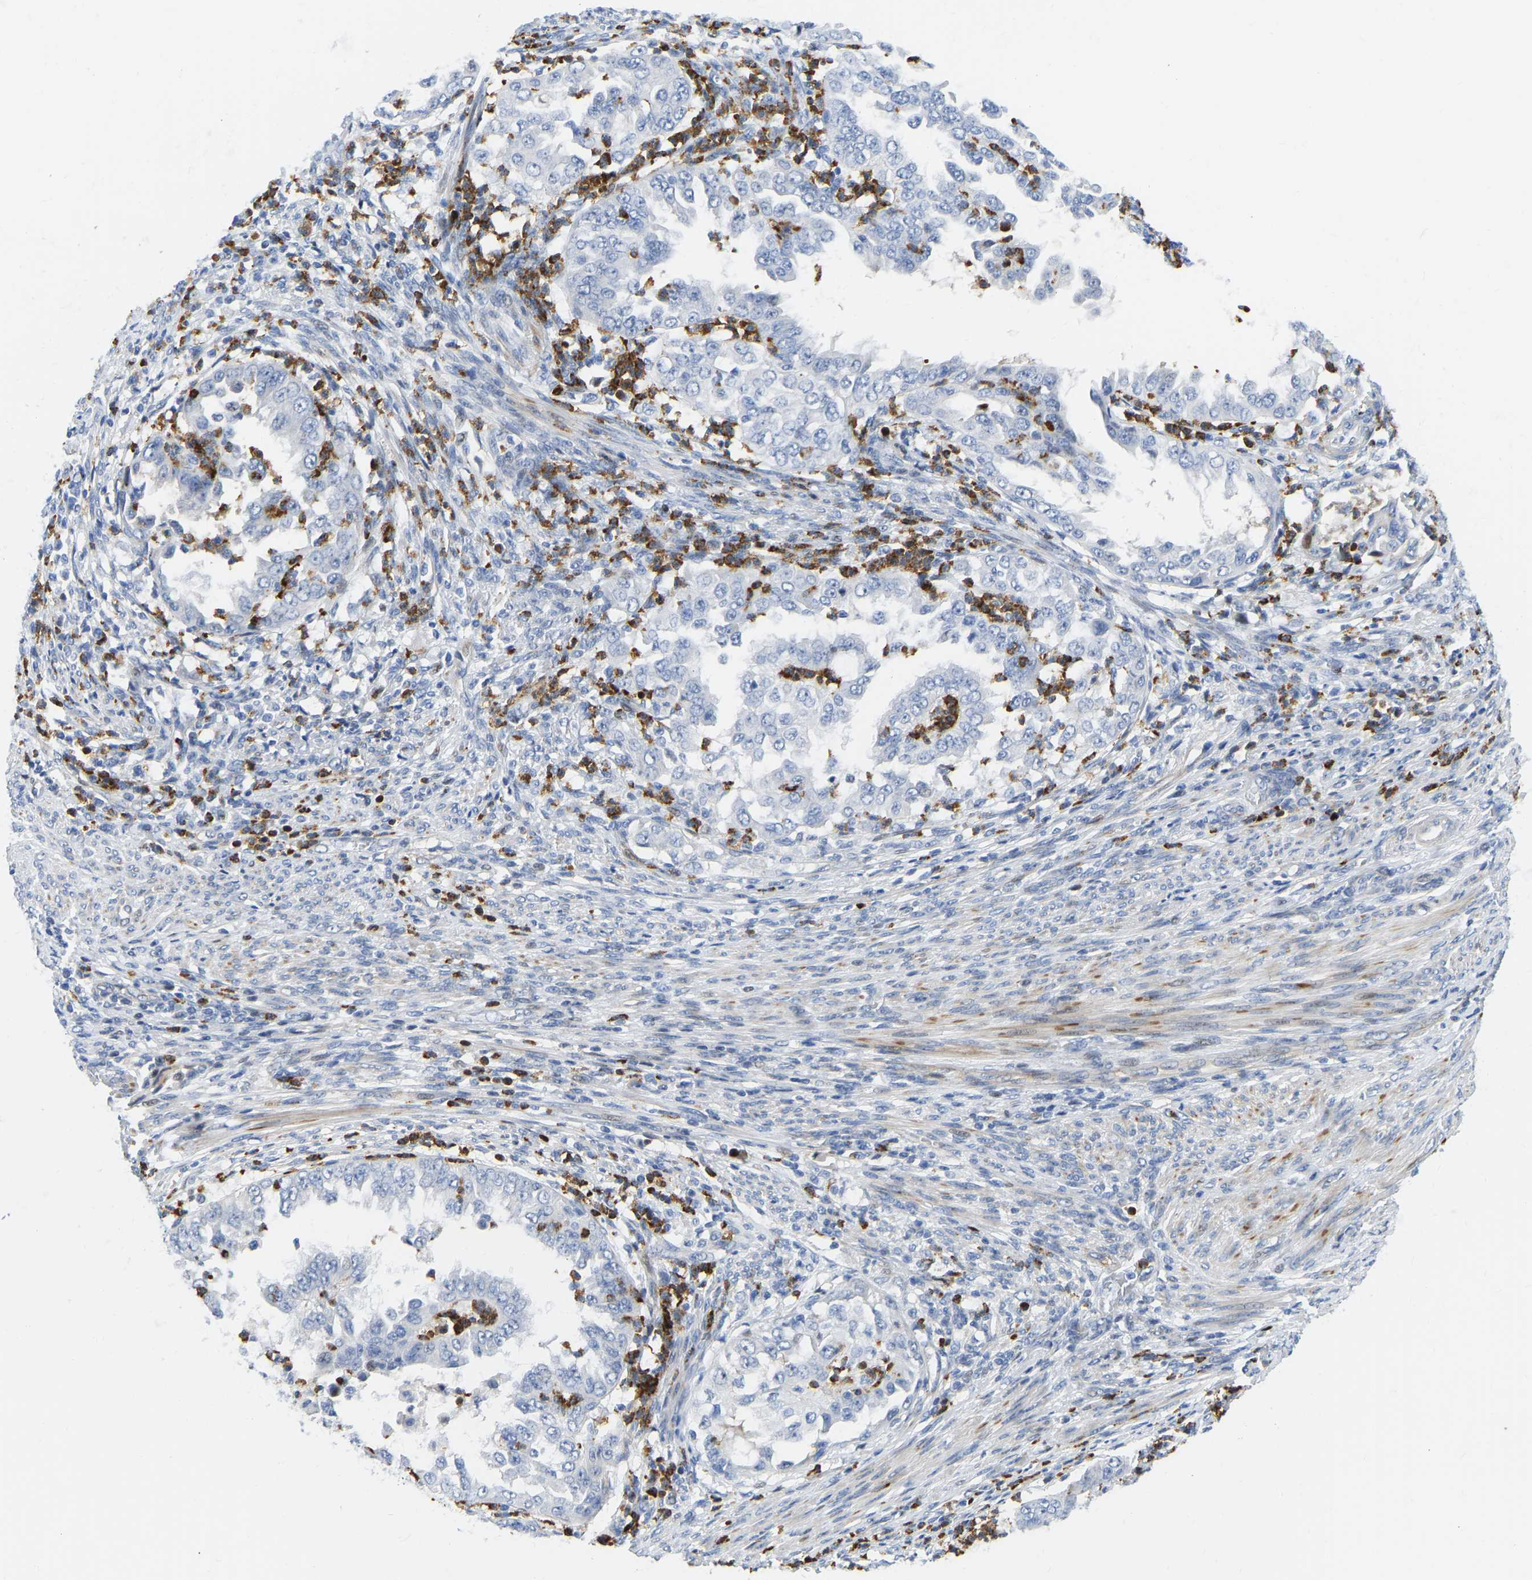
{"staining": {"intensity": "negative", "quantity": "none", "location": "none"}, "tissue": "endometrial cancer", "cell_type": "Tumor cells", "image_type": "cancer", "snomed": [{"axis": "morphology", "description": "Adenocarcinoma, NOS"}, {"axis": "topography", "description": "Endometrium"}], "caption": "Histopathology image shows no significant protein positivity in tumor cells of adenocarcinoma (endometrial). Nuclei are stained in blue.", "gene": "HDAC5", "patient": {"sex": "female", "age": 85}}